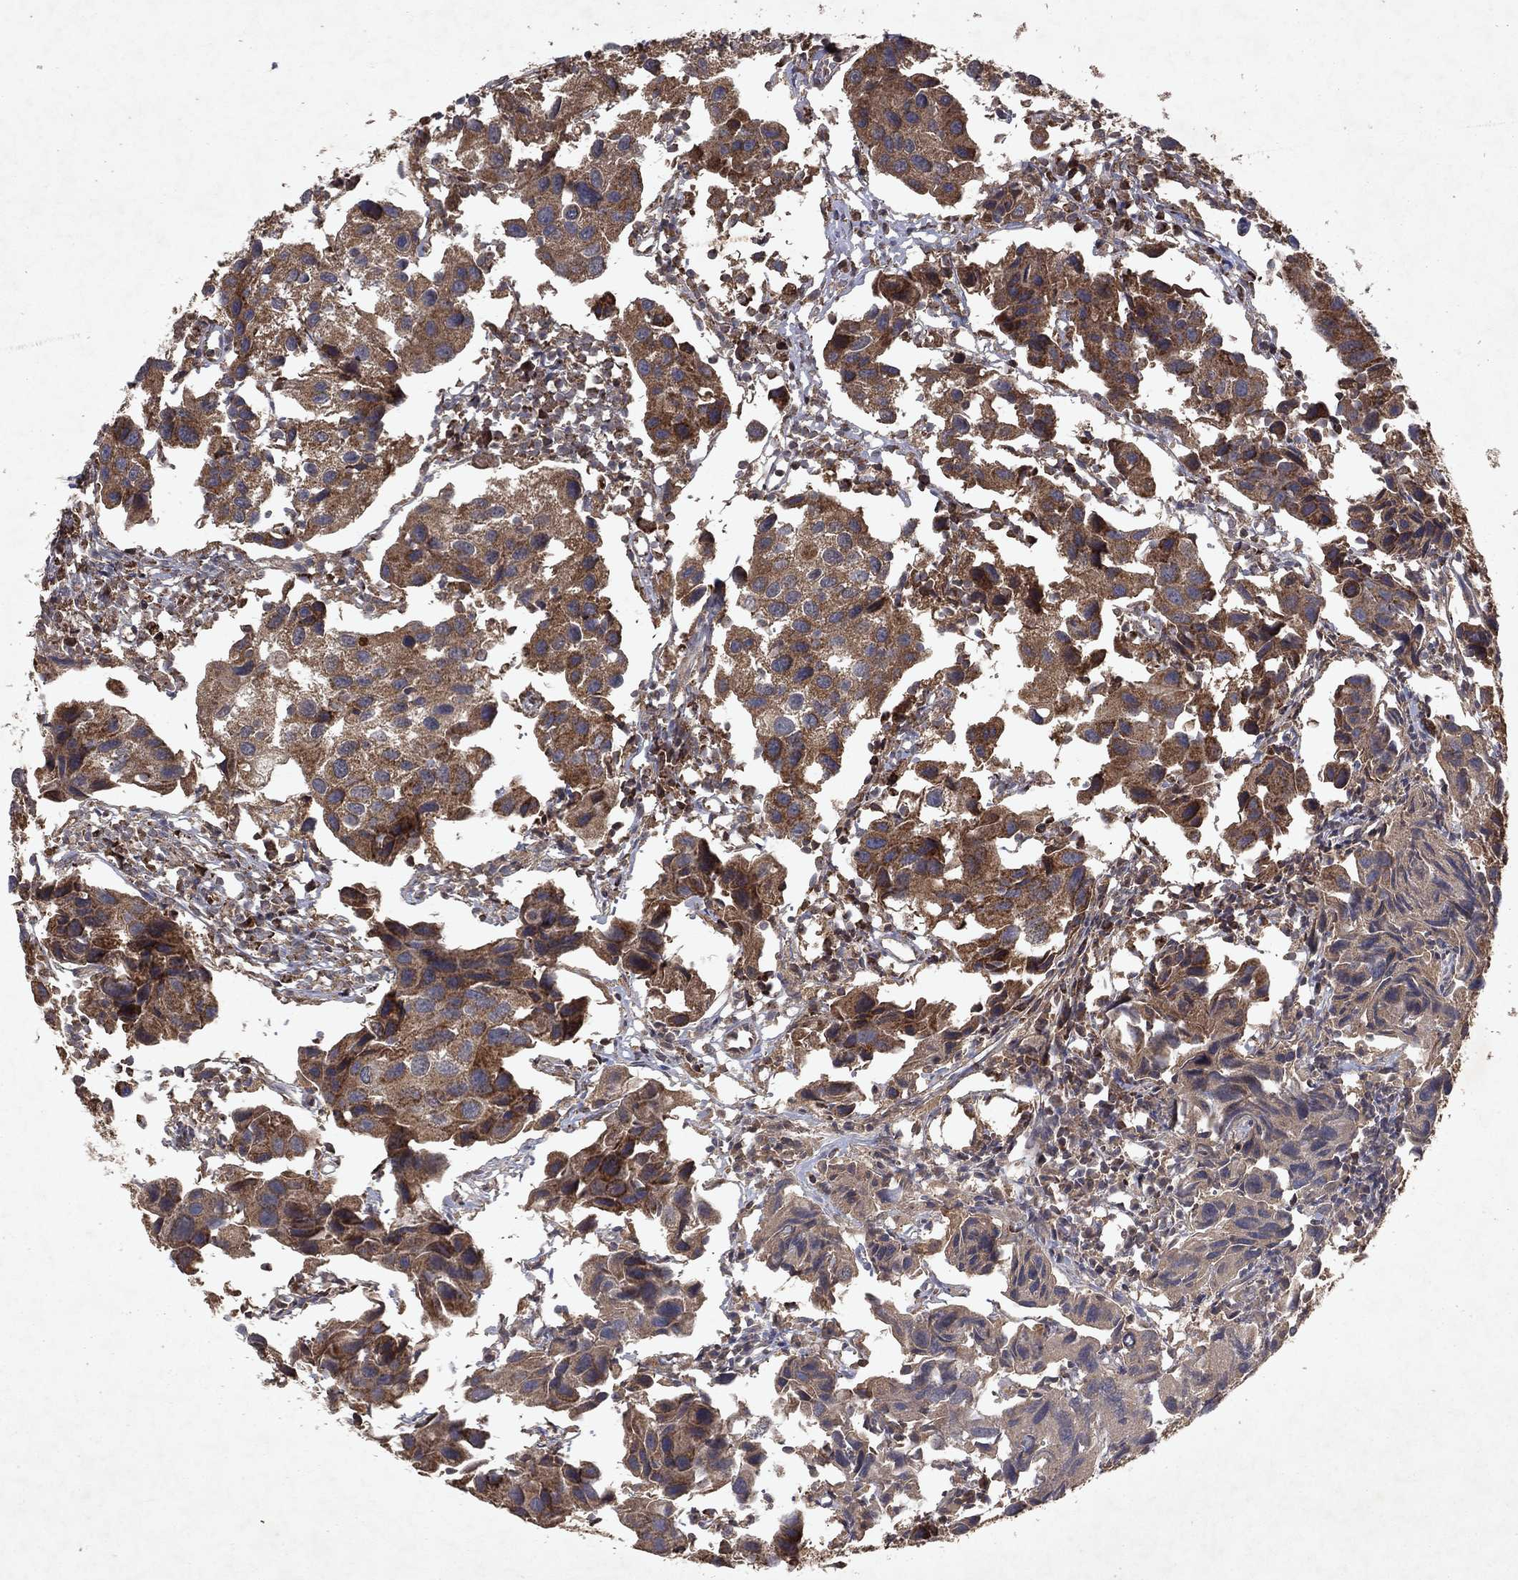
{"staining": {"intensity": "strong", "quantity": ">75%", "location": "cytoplasmic/membranous"}, "tissue": "urothelial cancer", "cell_type": "Tumor cells", "image_type": "cancer", "snomed": [{"axis": "morphology", "description": "Urothelial carcinoma, High grade"}, {"axis": "topography", "description": "Urinary bladder"}], "caption": "A brown stain labels strong cytoplasmic/membranous expression of a protein in human urothelial cancer tumor cells. (Stains: DAB in brown, nuclei in blue, Microscopy: brightfield microscopy at high magnification).", "gene": "PYROXD2", "patient": {"sex": "male", "age": 79}}